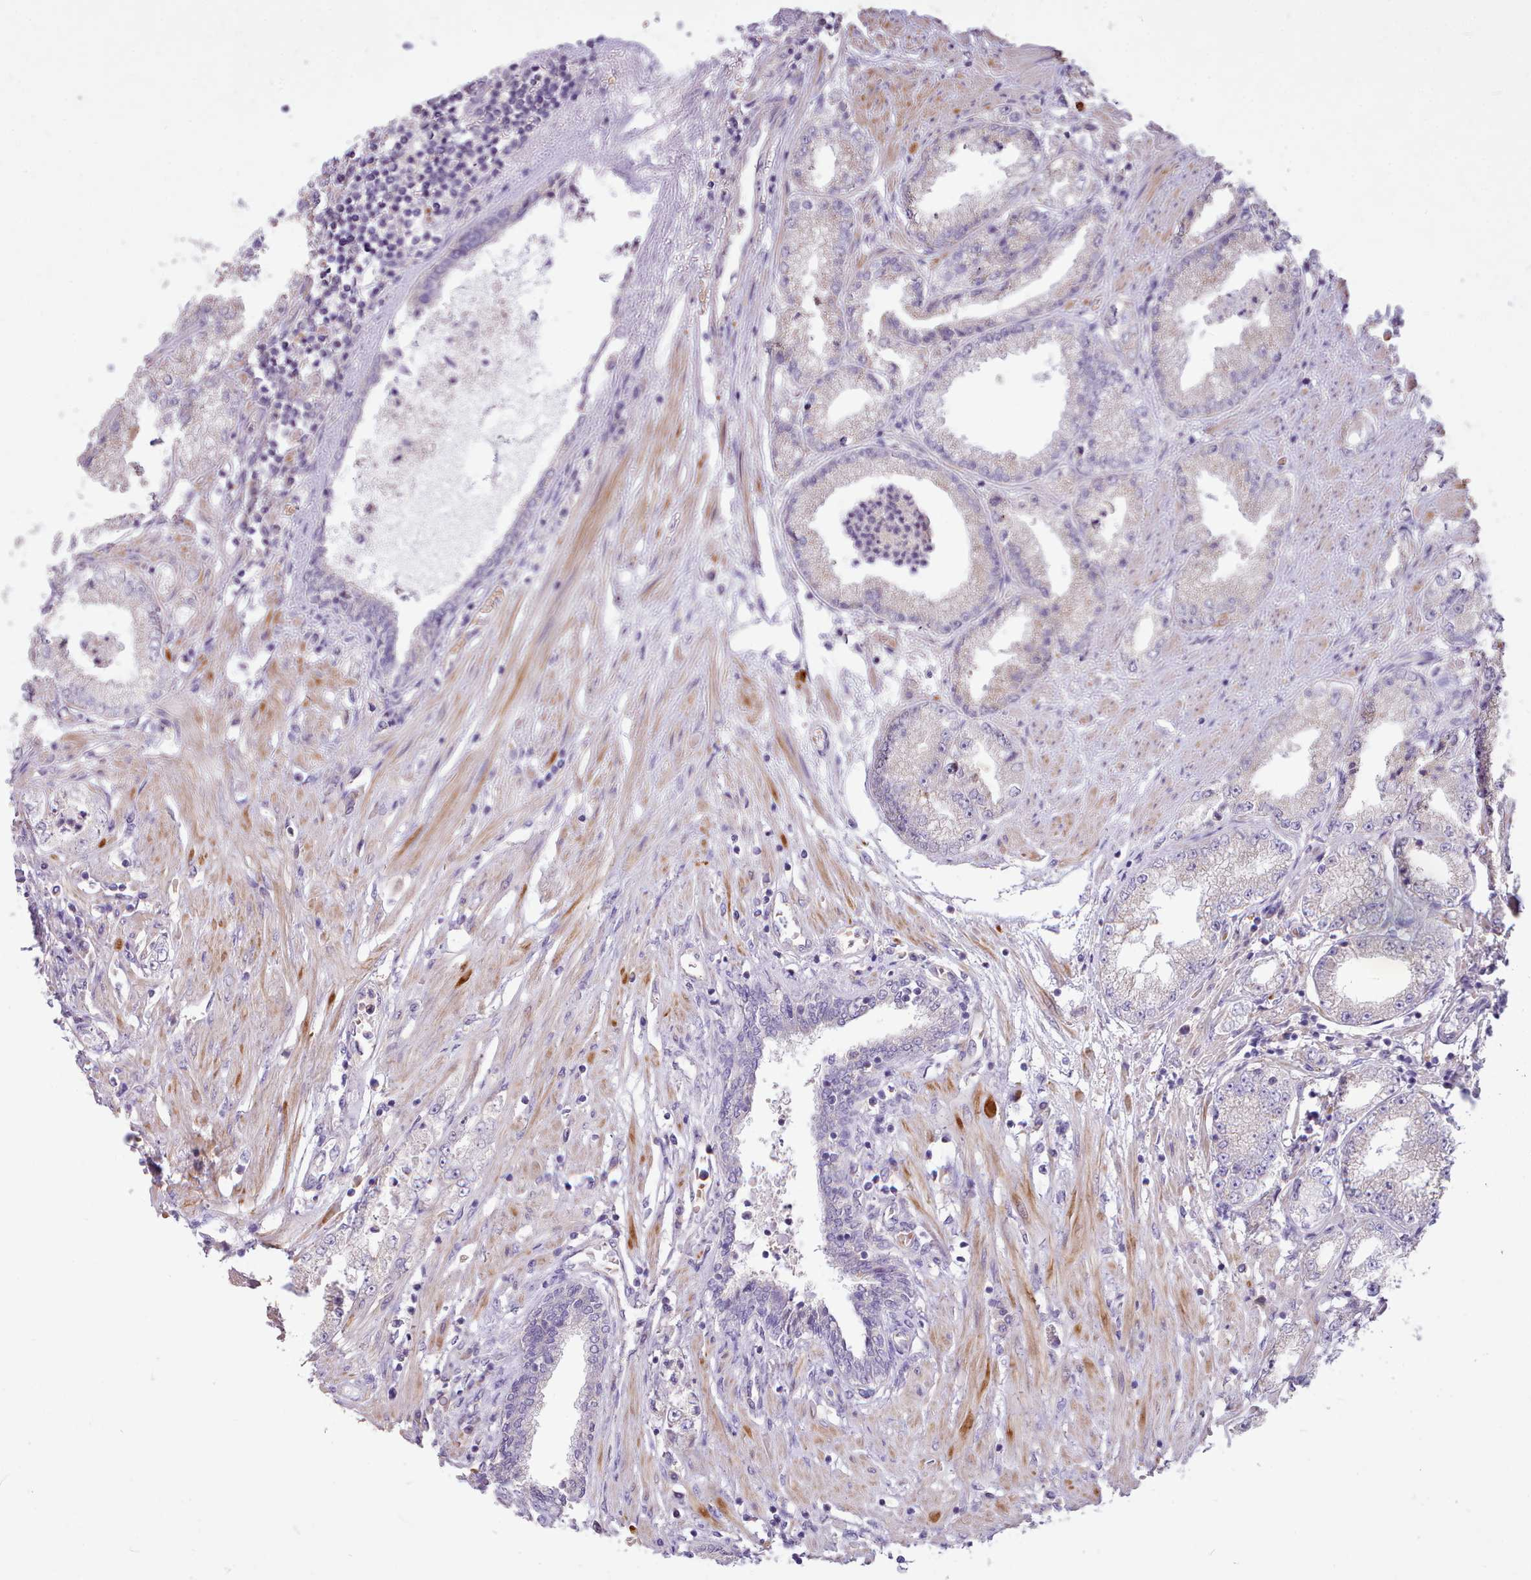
{"staining": {"intensity": "negative", "quantity": "none", "location": "none"}, "tissue": "prostate cancer", "cell_type": "Tumor cells", "image_type": "cancer", "snomed": [{"axis": "morphology", "description": "Adenocarcinoma, High grade"}, {"axis": "topography", "description": "Prostate"}], "caption": "This is an immunohistochemistry (IHC) image of human adenocarcinoma (high-grade) (prostate). There is no expression in tumor cells.", "gene": "ZNF607", "patient": {"sex": "male", "age": 69}}